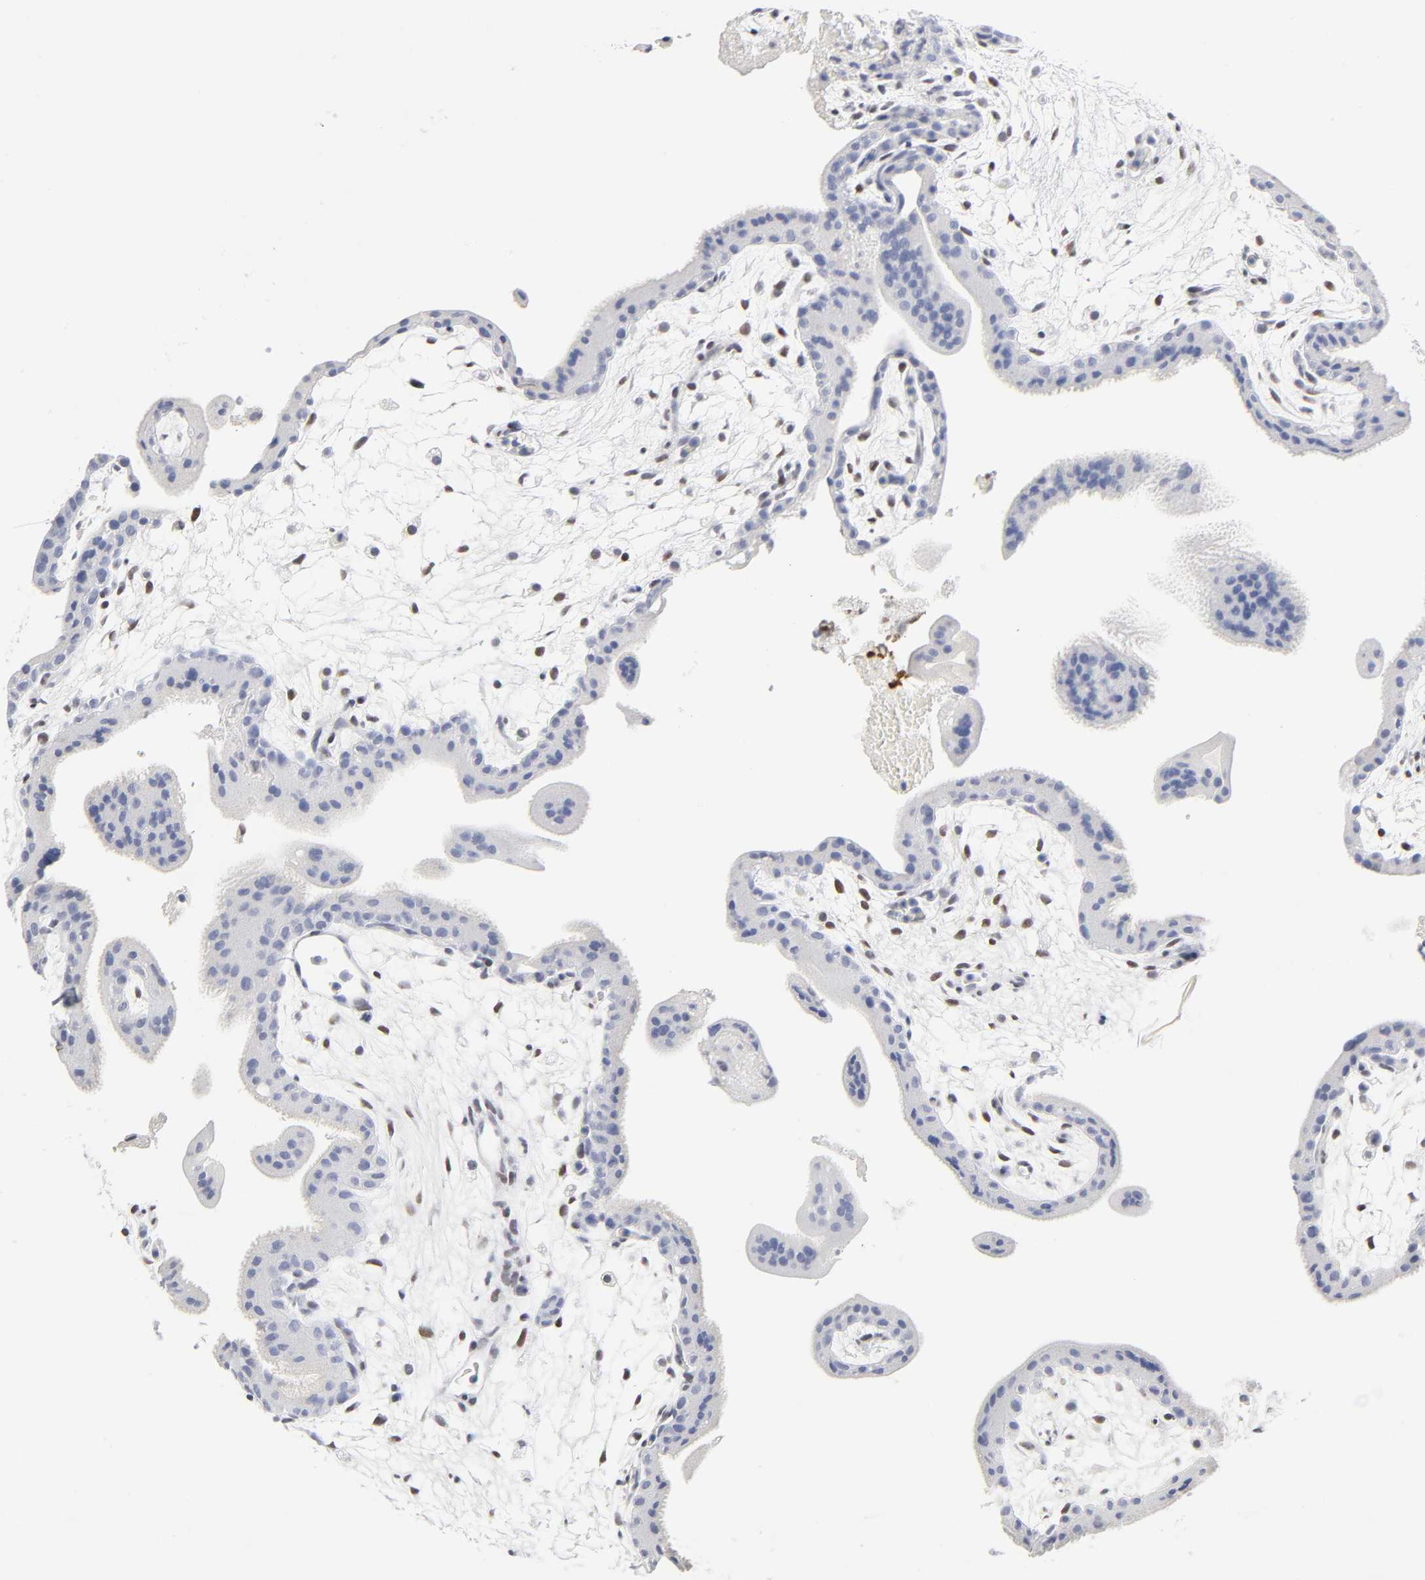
{"staining": {"intensity": "negative", "quantity": "none", "location": "none"}, "tissue": "placenta", "cell_type": "Trophoblastic cells", "image_type": "normal", "snomed": [{"axis": "morphology", "description": "Normal tissue, NOS"}, {"axis": "topography", "description": "Placenta"}], "caption": "Unremarkable placenta was stained to show a protein in brown. There is no significant positivity in trophoblastic cells. (DAB IHC visualized using brightfield microscopy, high magnification).", "gene": "NFIC", "patient": {"sex": "female", "age": 35}}